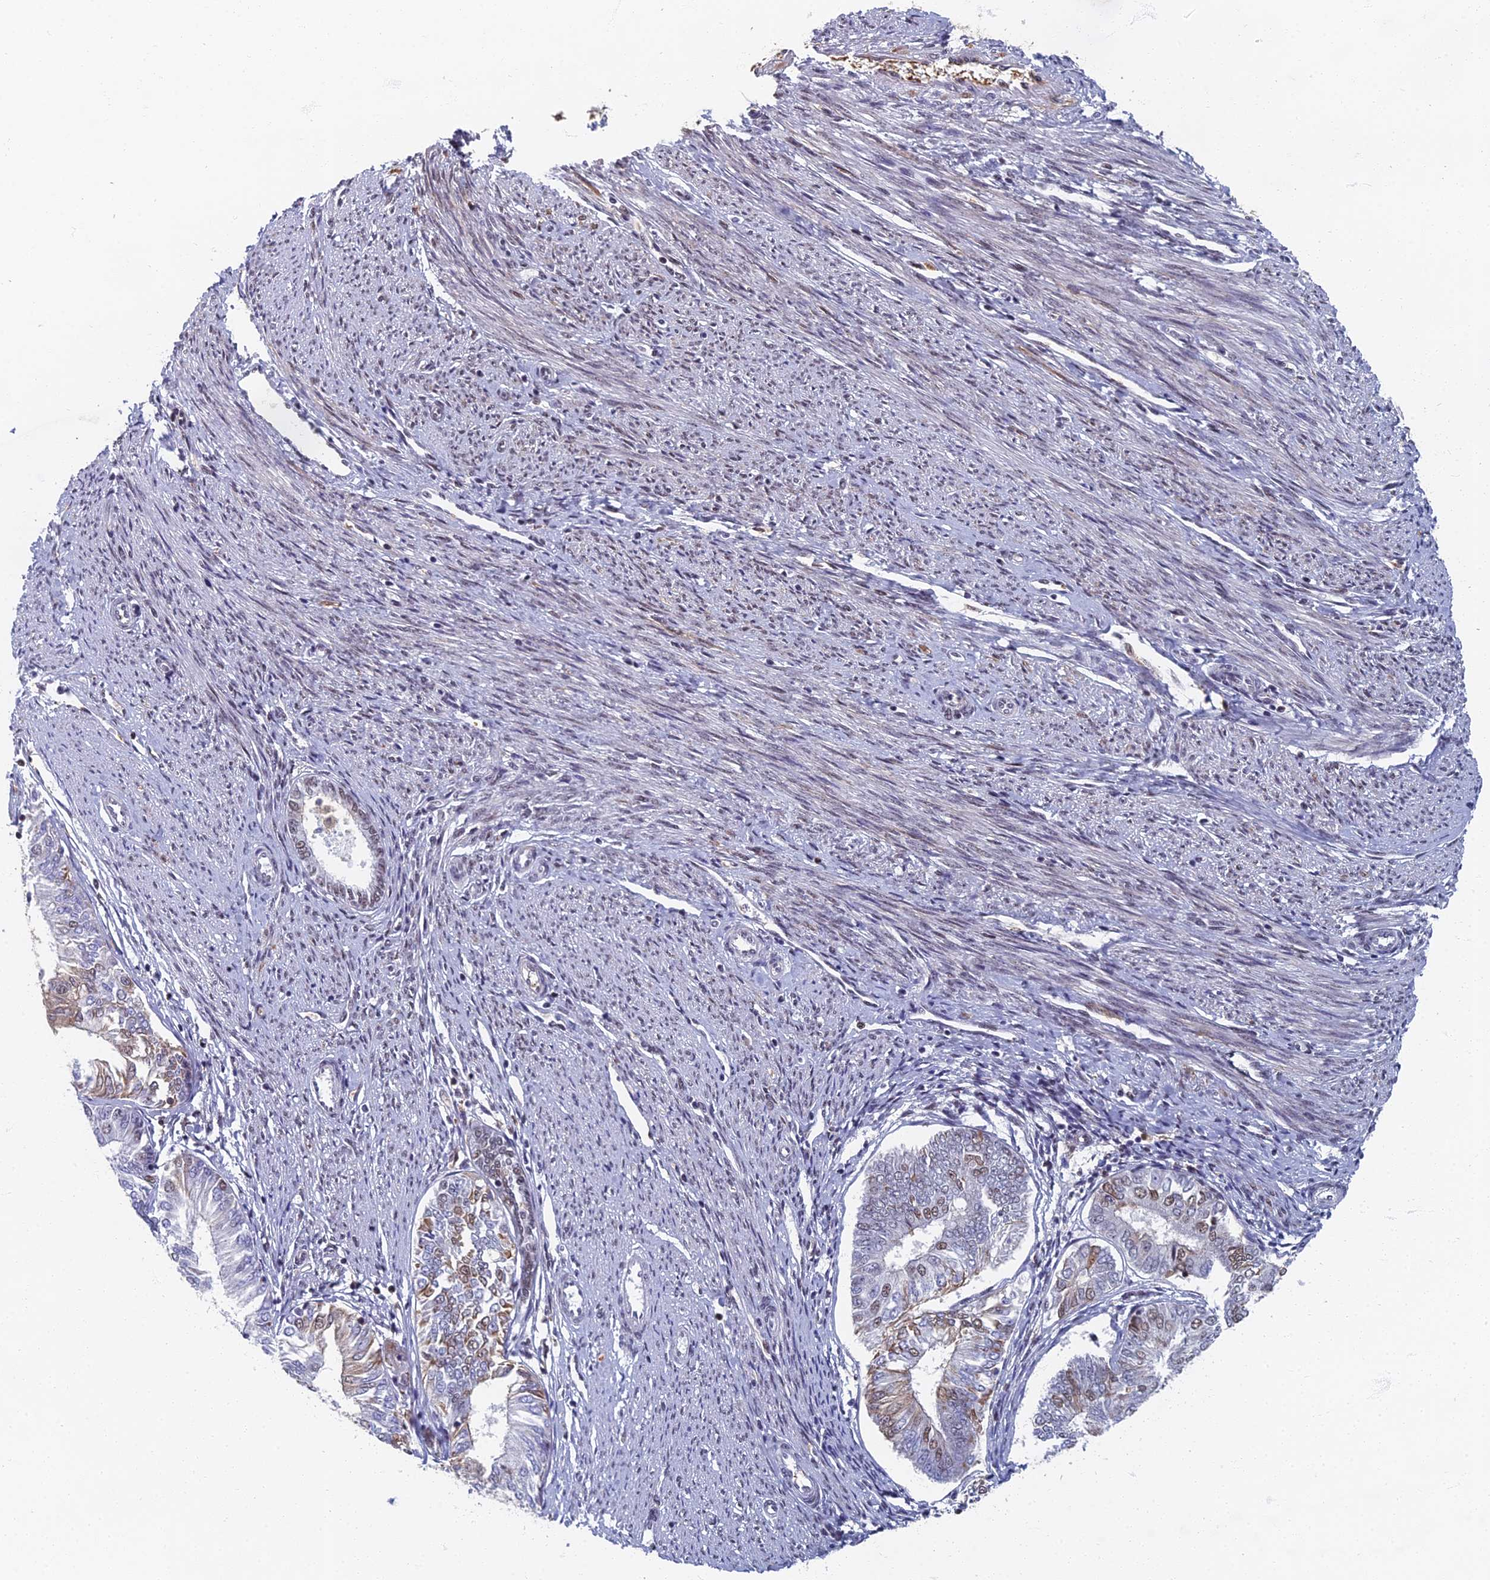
{"staining": {"intensity": "weak", "quantity": "<25%", "location": "cytoplasmic/membranous,nuclear"}, "tissue": "endometrial cancer", "cell_type": "Tumor cells", "image_type": "cancer", "snomed": [{"axis": "morphology", "description": "Adenocarcinoma, NOS"}, {"axis": "topography", "description": "Endometrium"}], "caption": "Tumor cells show no significant positivity in adenocarcinoma (endometrial).", "gene": "TAF13", "patient": {"sex": "female", "age": 58}}